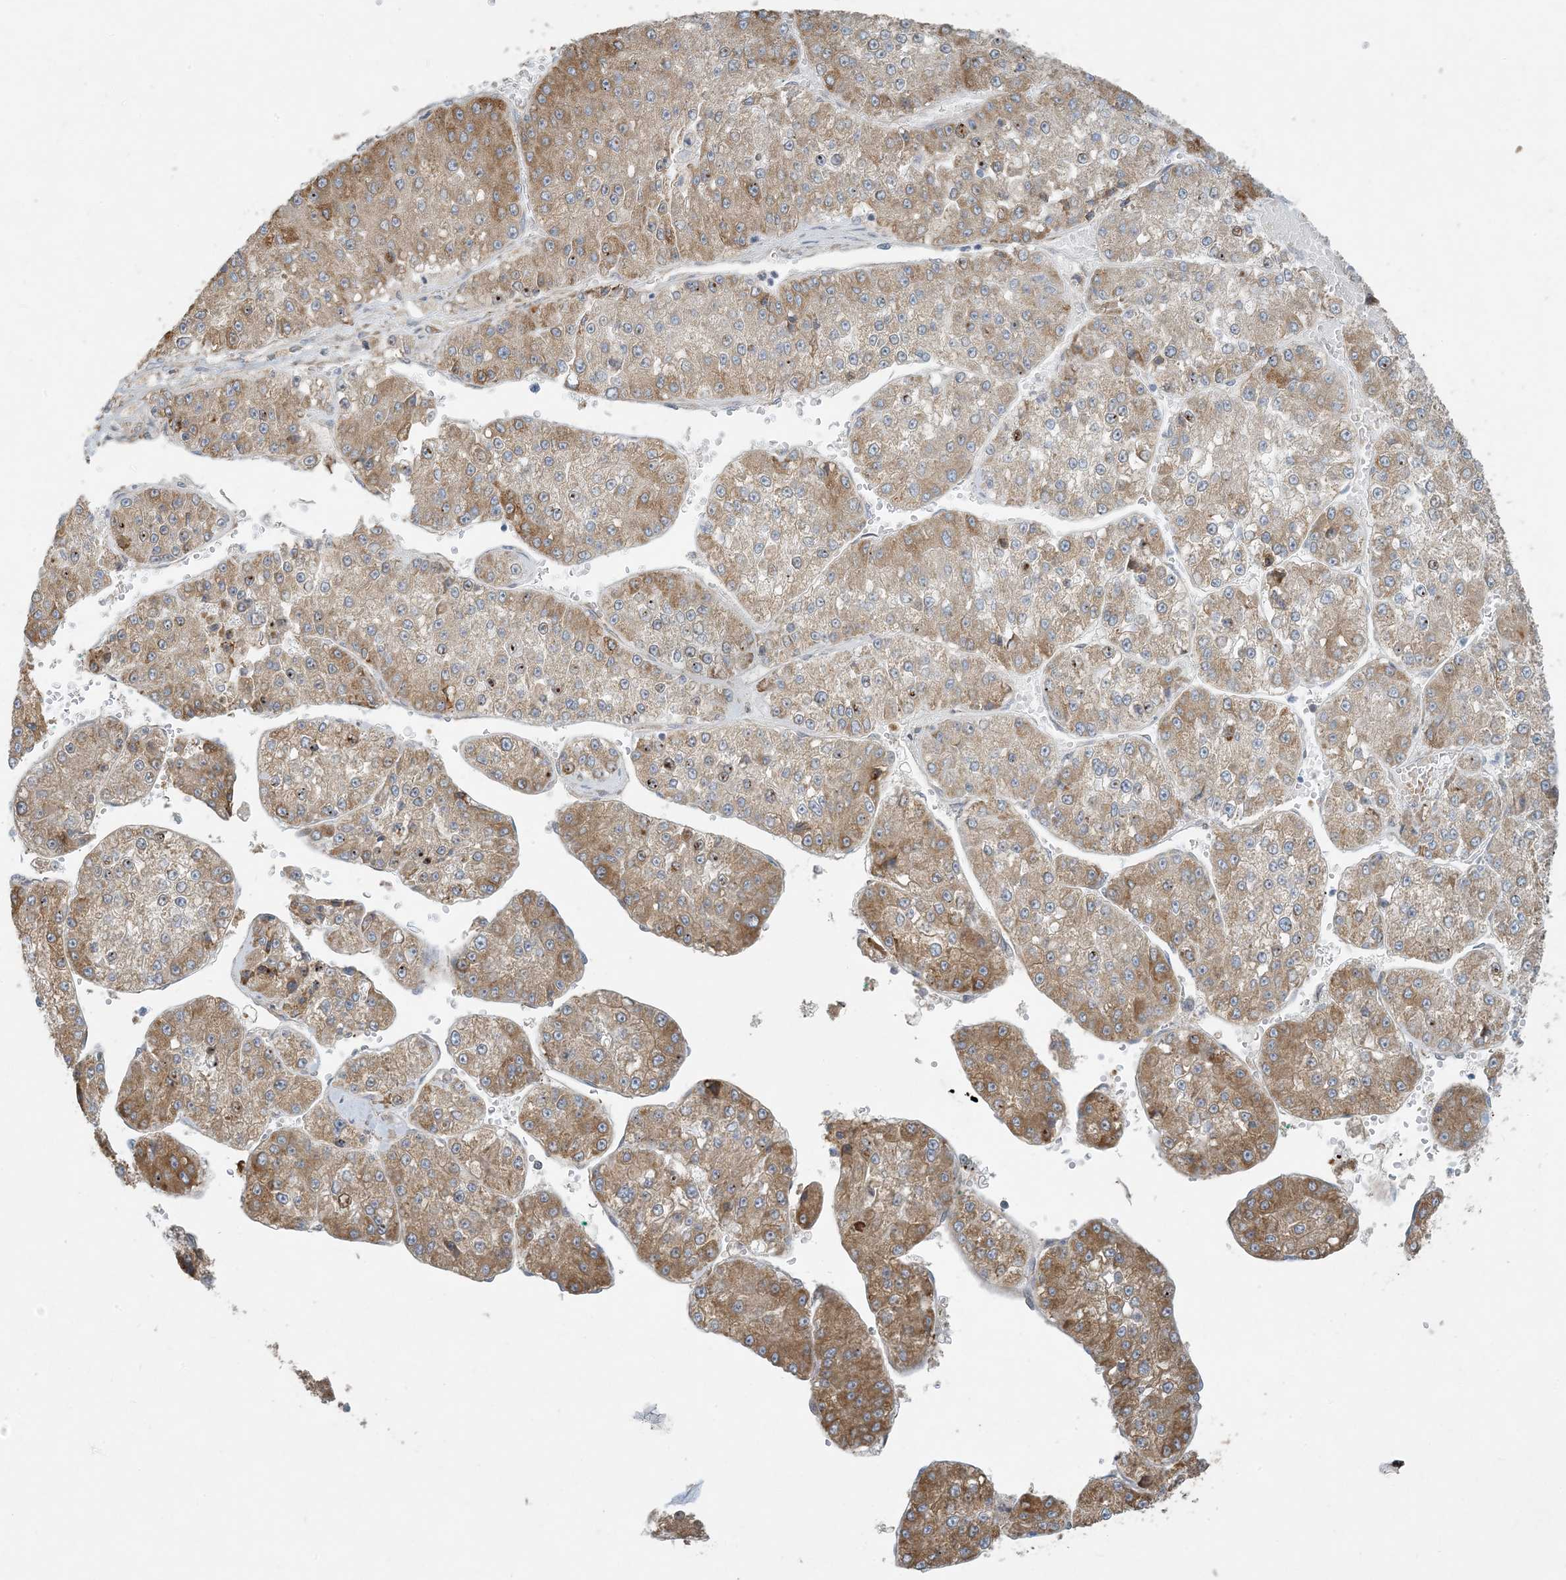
{"staining": {"intensity": "moderate", "quantity": ">75%", "location": "cytoplasmic/membranous,nuclear"}, "tissue": "liver cancer", "cell_type": "Tumor cells", "image_type": "cancer", "snomed": [{"axis": "morphology", "description": "Carcinoma, Hepatocellular, NOS"}, {"axis": "topography", "description": "Liver"}], "caption": "Tumor cells display medium levels of moderate cytoplasmic/membranous and nuclear staining in about >75% of cells in human liver cancer (hepatocellular carcinoma). The protein is stained brown, and the nuclei are stained in blue (DAB IHC with brightfield microscopy, high magnification).", "gene": "HACL1", "patient": {"sex": "female", "age": 73}}